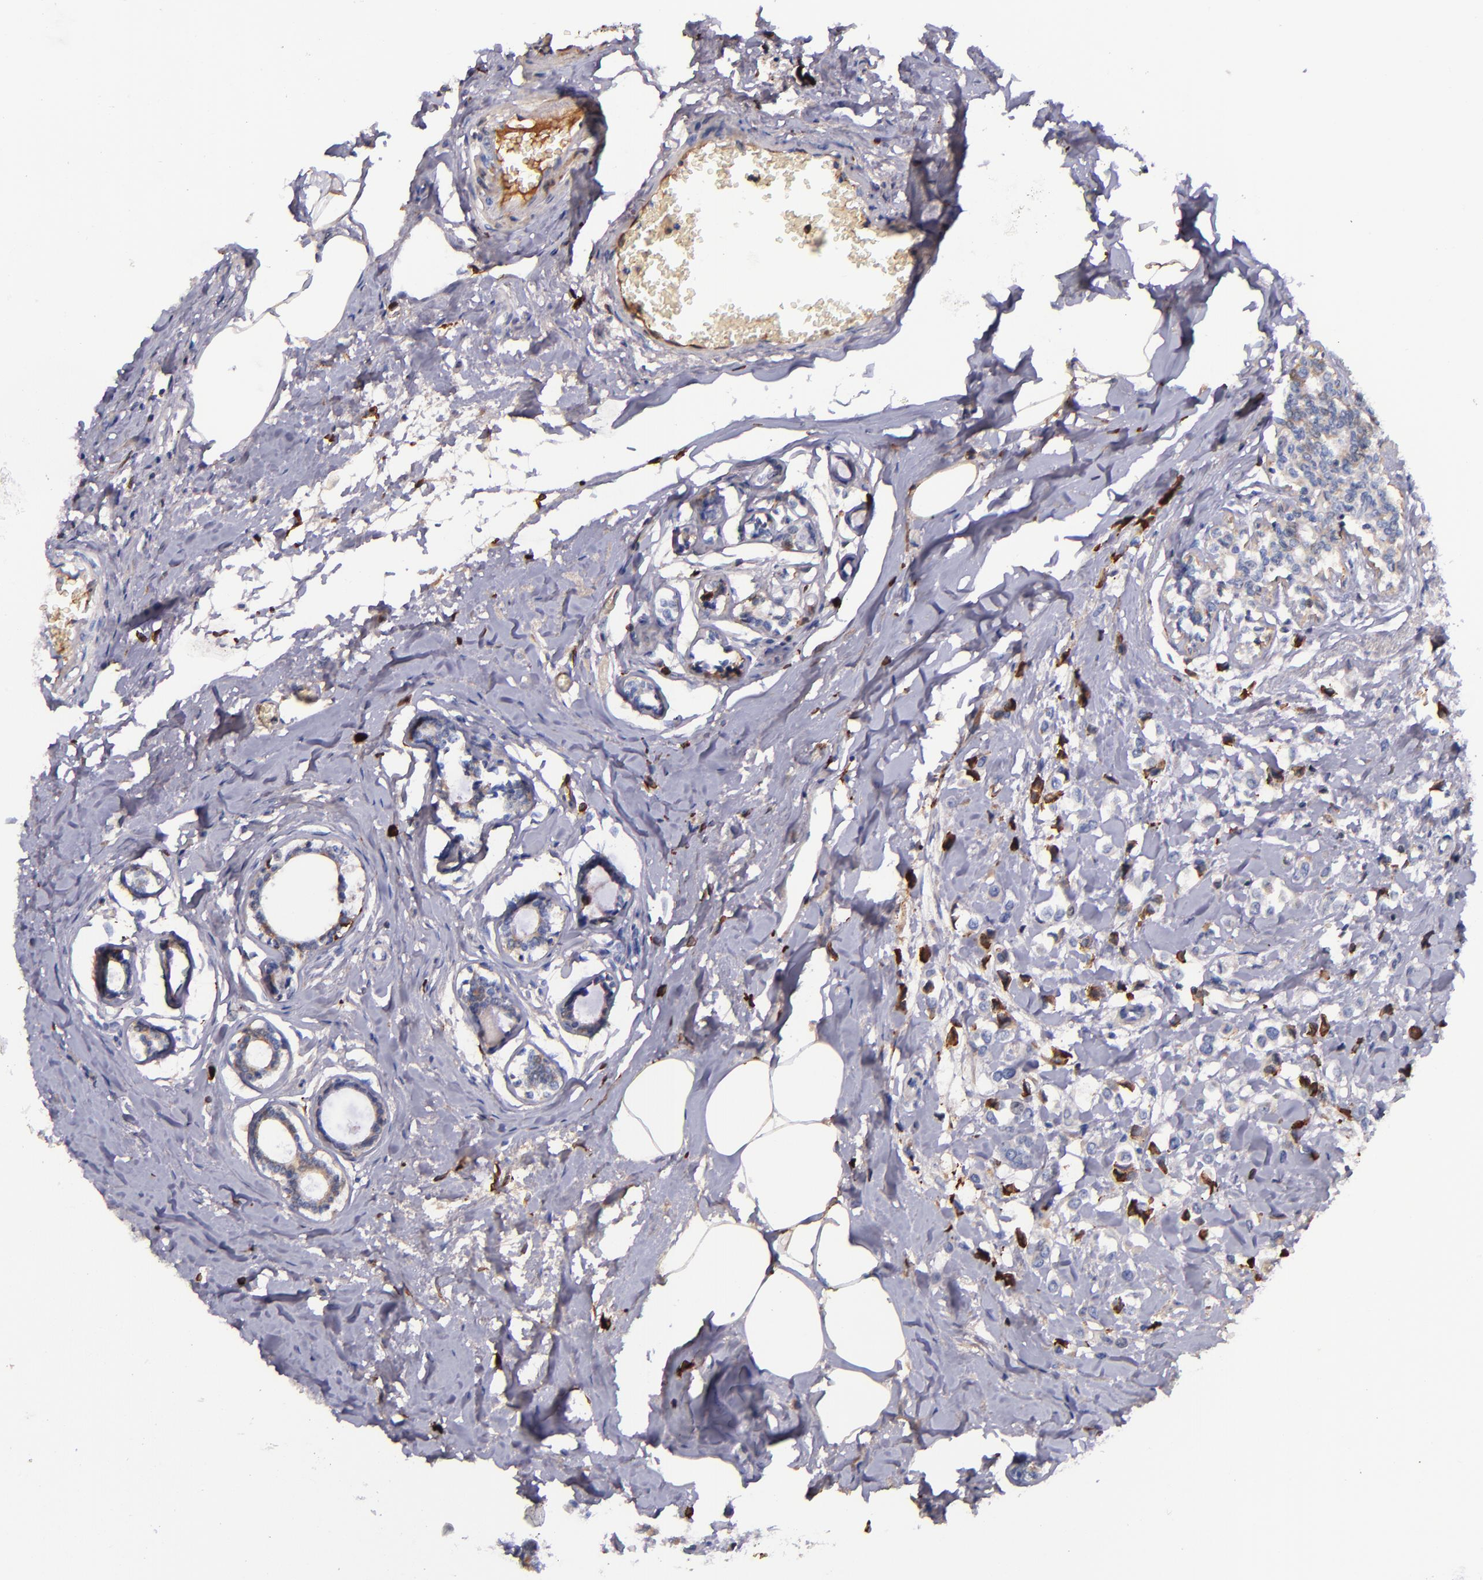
{"staining": {"intensity": "moderate", "quantity": "25%-75%", "location": "cytoplasmic/membranous"}, "tissue": "breast cancer", "cell_type": "Tumor cells", "image_type": "cancer", "snomed": [{"axis": "morphology", "description": "Lobular carcinoma"}, {"axis": "topography", "description": "Breast"}], "caption": "Human breast cancer (lobular carcinoma) stained with a protein marker demonstrates moderate staining in tumor cells.", "gene": "KNG1", "patient": {"sex": "female", "age": 51}}